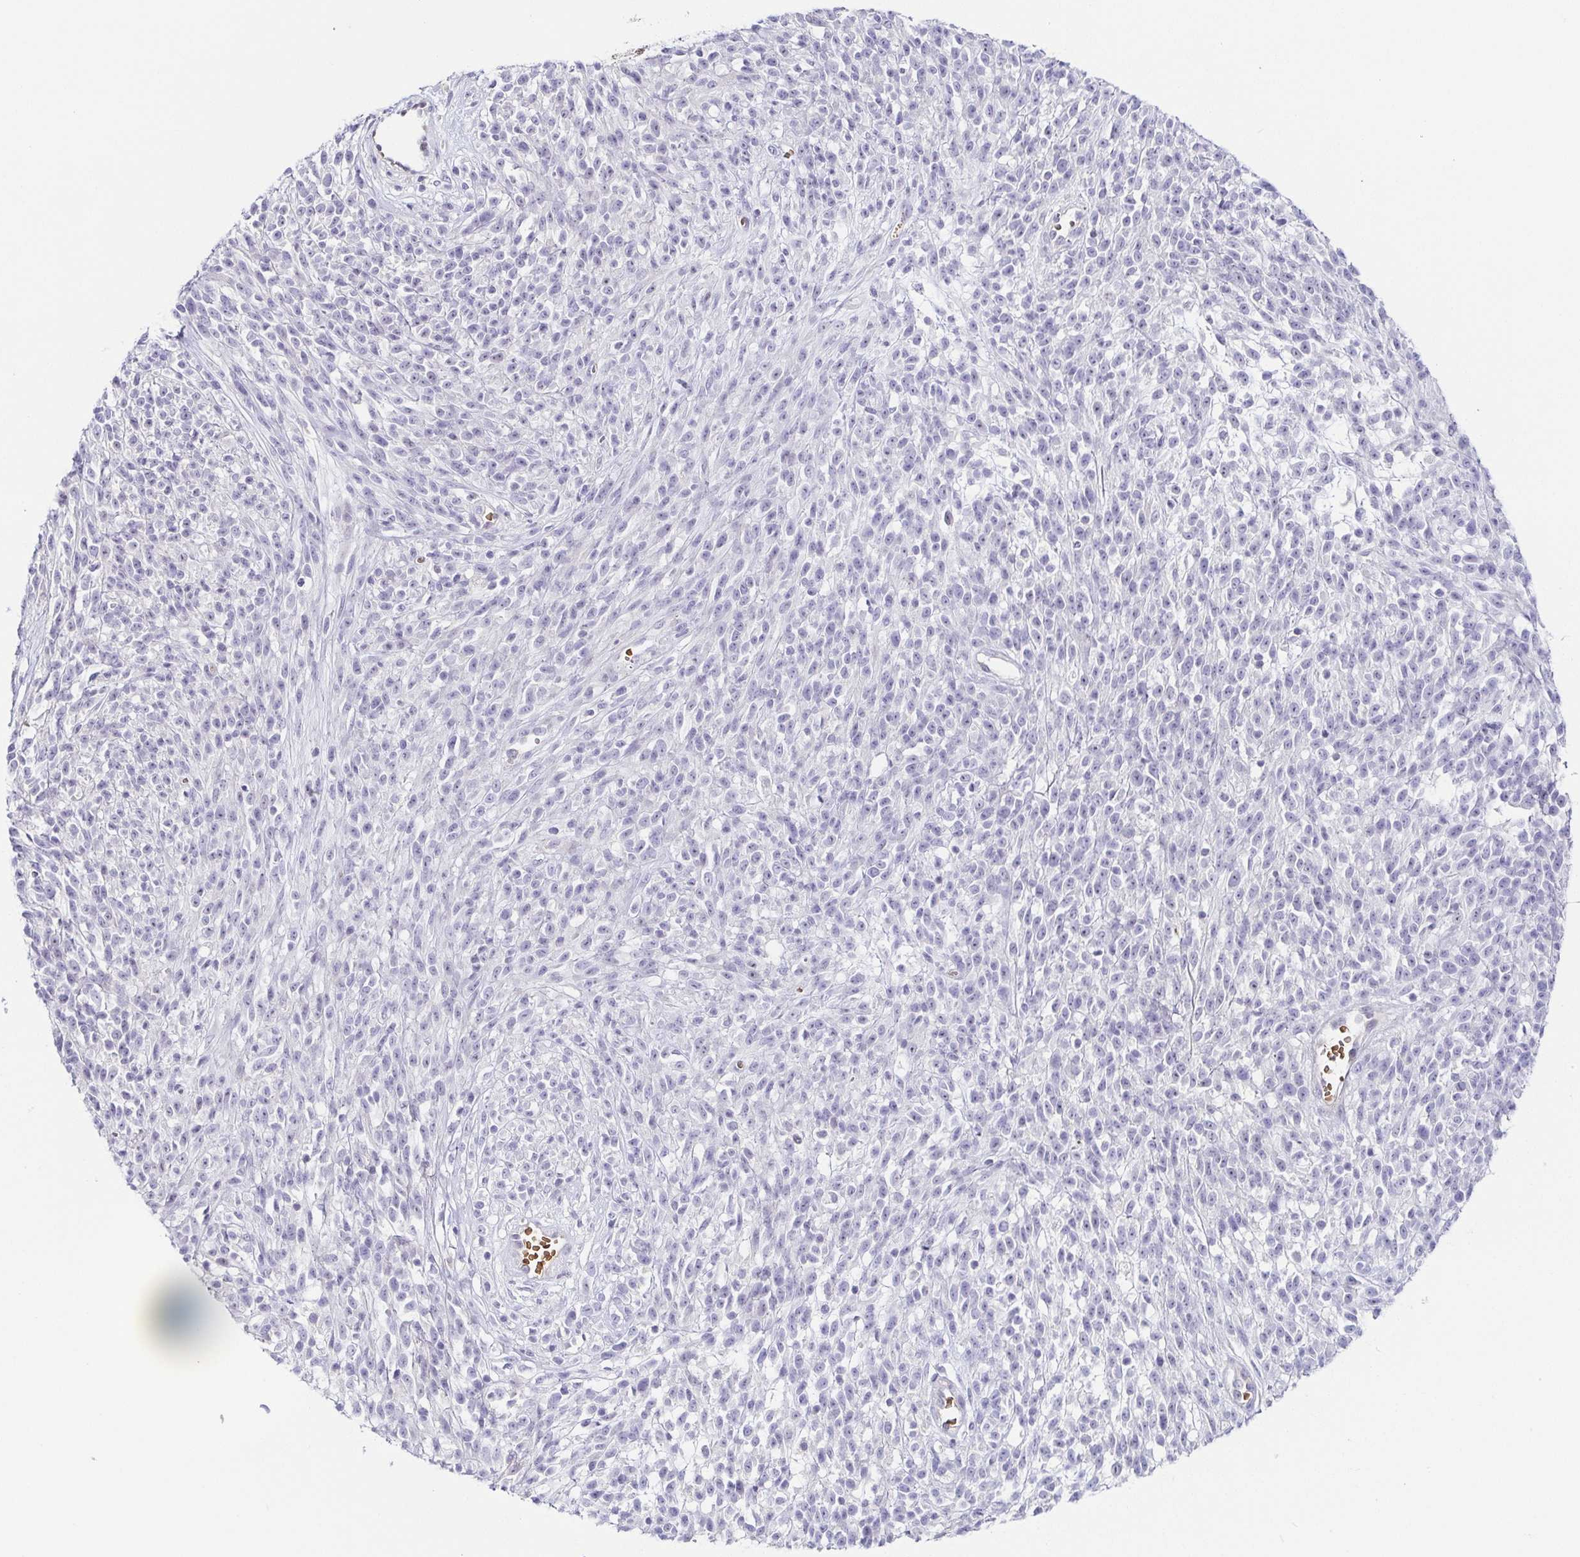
{"staining": {"intensity": "negative", "quantity": "none", "location": "none"}, "tissue": "melanoma", "cell_type": "Tumor cells", "image_type": "cancer", "snomed": [{"axis": "morphology", "description": "Malignant melanoma, NOS"}, {"axis": "topography", "description": "Skin"}, {"axis": "topography", "description": "Skin of trunk"}], "caption": "Tumor cells are negative for brown protein staining in malignant melanoma.", "gene": "FAM162B", "patient": {"sex": "male", "age": 74}}